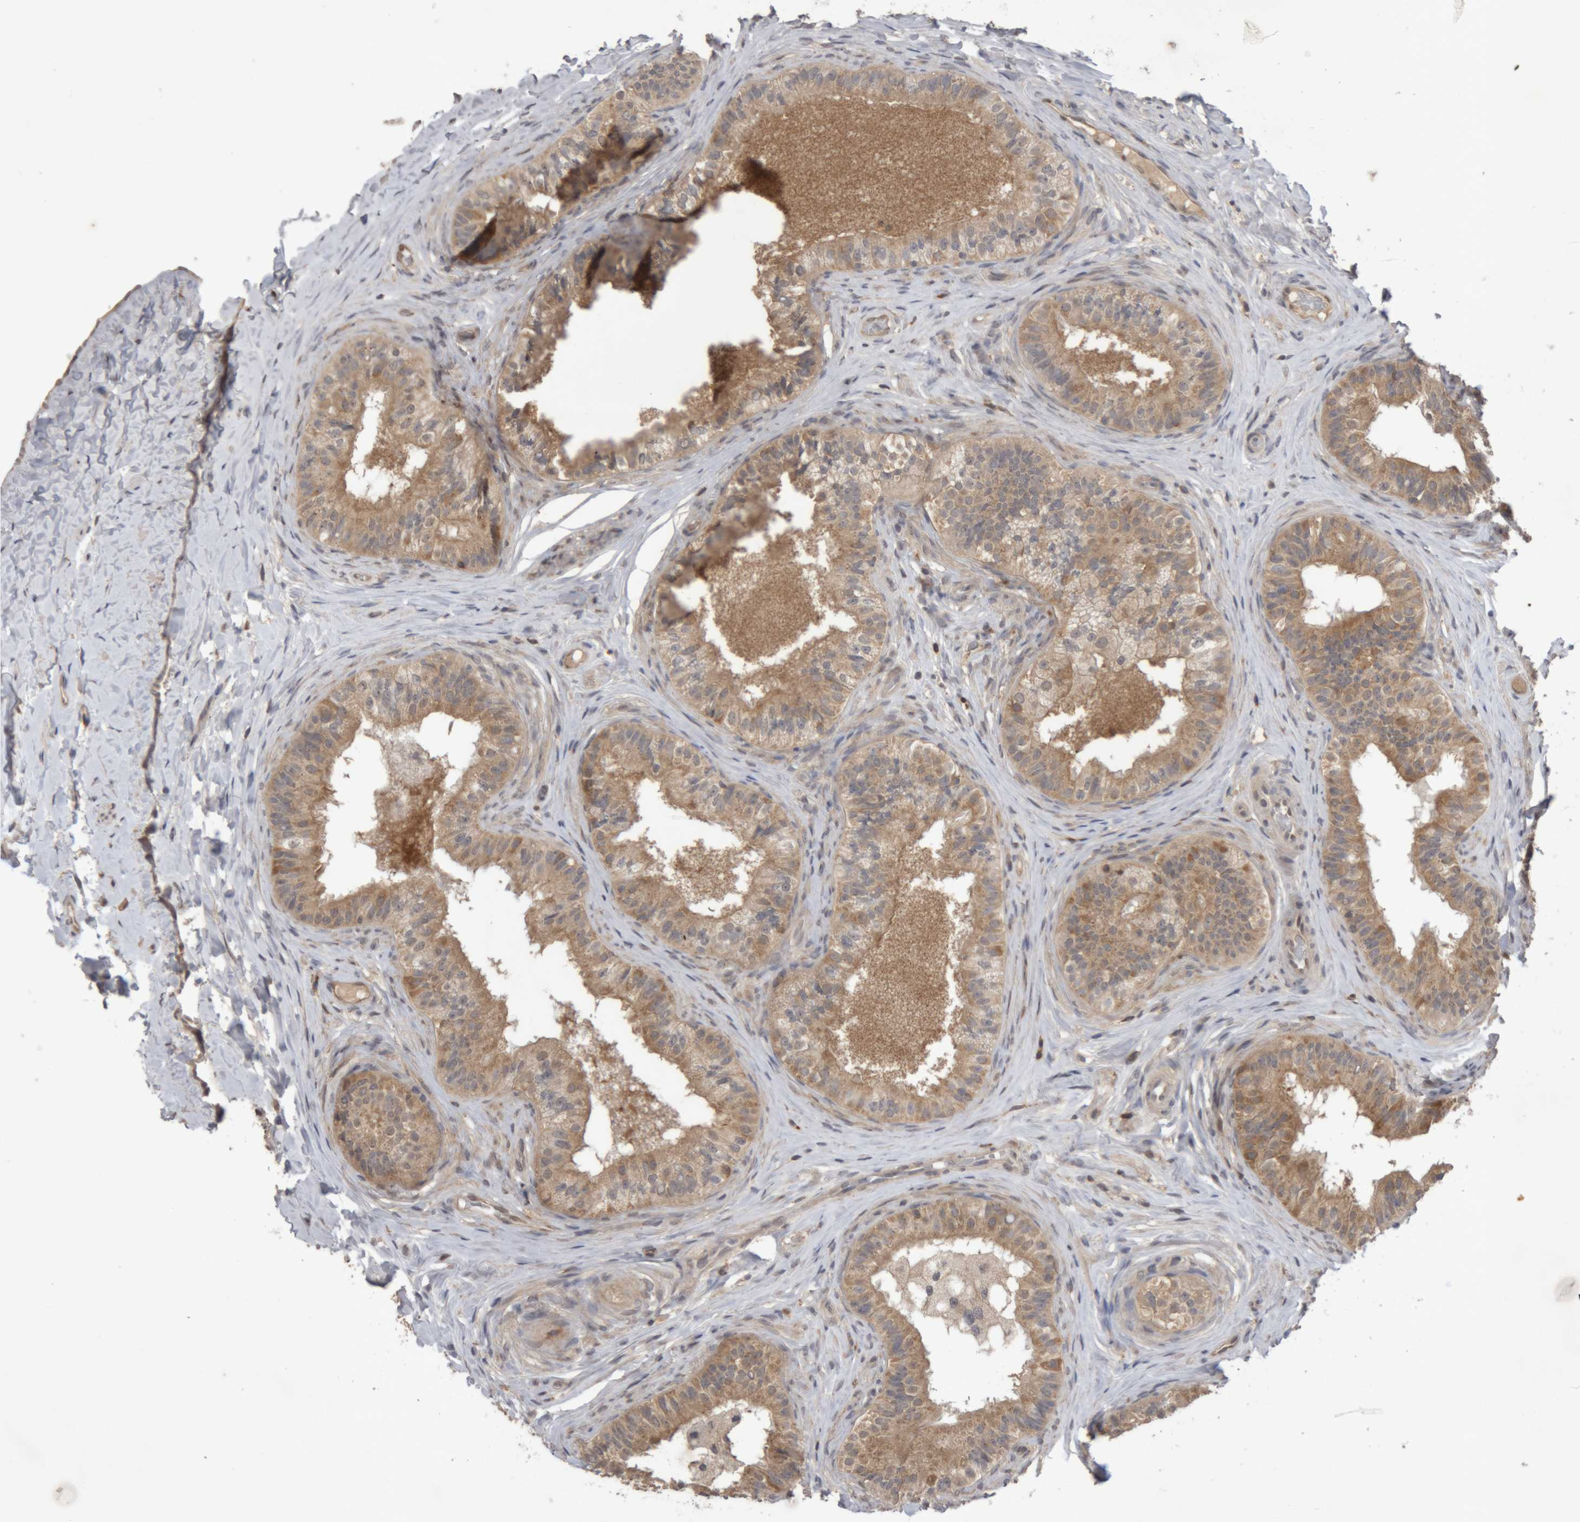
{"staining": {"intensity": "moderate", "quantity": ">75%", "location": "cytoplasmic/membranous"}, "tissue": "epididymis", "cell_type": "Glandular cells", "image_type": "normal", "snomed": [{"axis": "morphology", "description": "Normal tissue, NOS"}, {"axis": "topography", "description": "Epididymis"}], "caption": "Protein staining exhibits moderate cytoplasmic/membranous staining in approximately >75% of glandular cells in benign epididymis.", "gene": "NFATC2", "patient": {"sex": "male", "age": 49}}